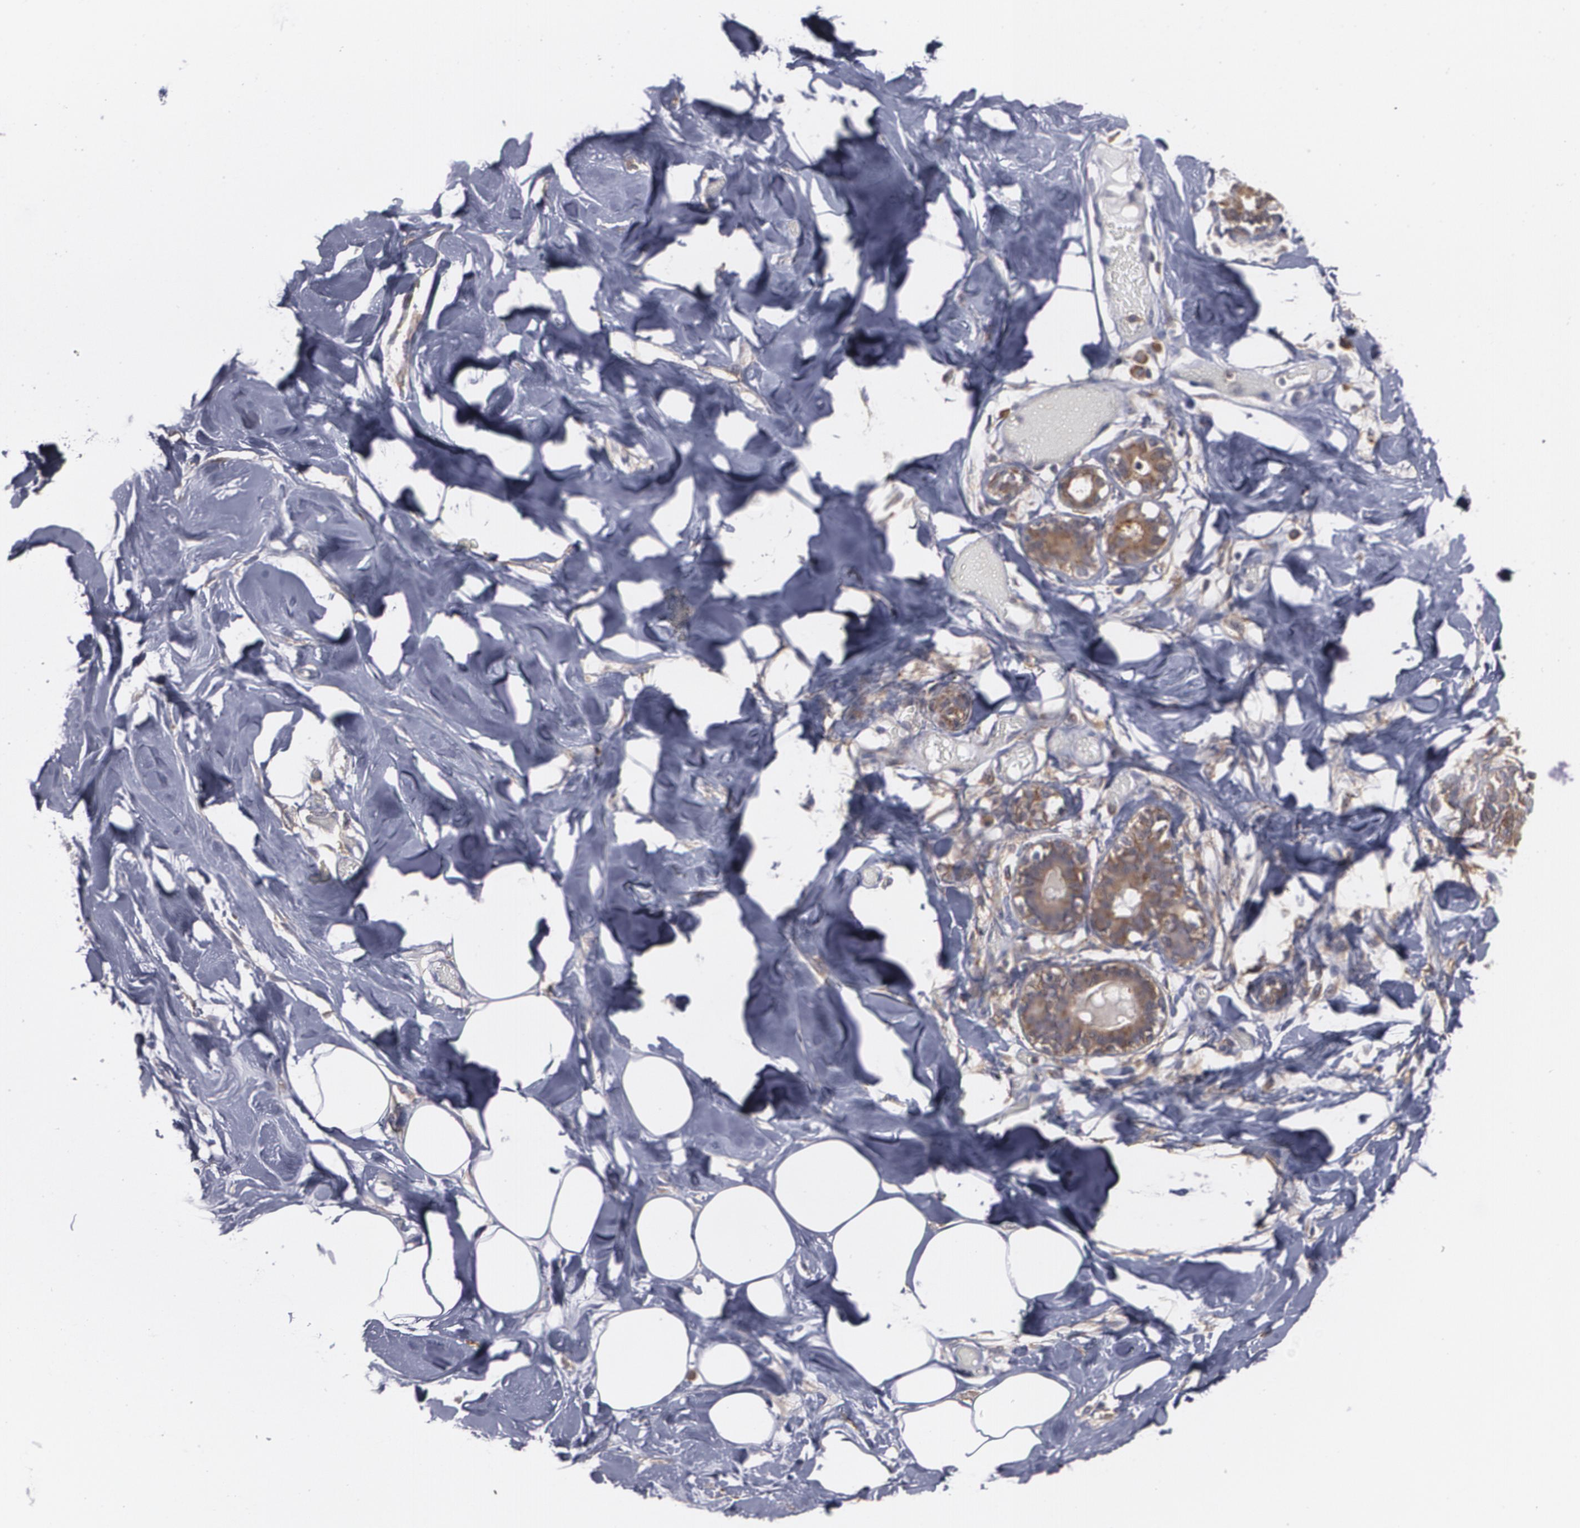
{"staining": {"intensity": "negative", "quantity": "none", "location": "none"}, "tissue": "breast", "cell_type": "Adipocytes", "image_type": "normal", "snomed": [{"axis": "morphology", "description": "Normal tissue, NOS"}, {"axis": "topography", "description": "Breast"}, {"axis": "topography", "description": "Soft tissue"}], "caption": "Immunohistochemistry image of unremarkable breast stained for a protein (brown), which reveals no expression in adipocytes. Nuclei are stained in blue.", "gene": "BMP6", "patient": {"sex": "female", "age": 25}}